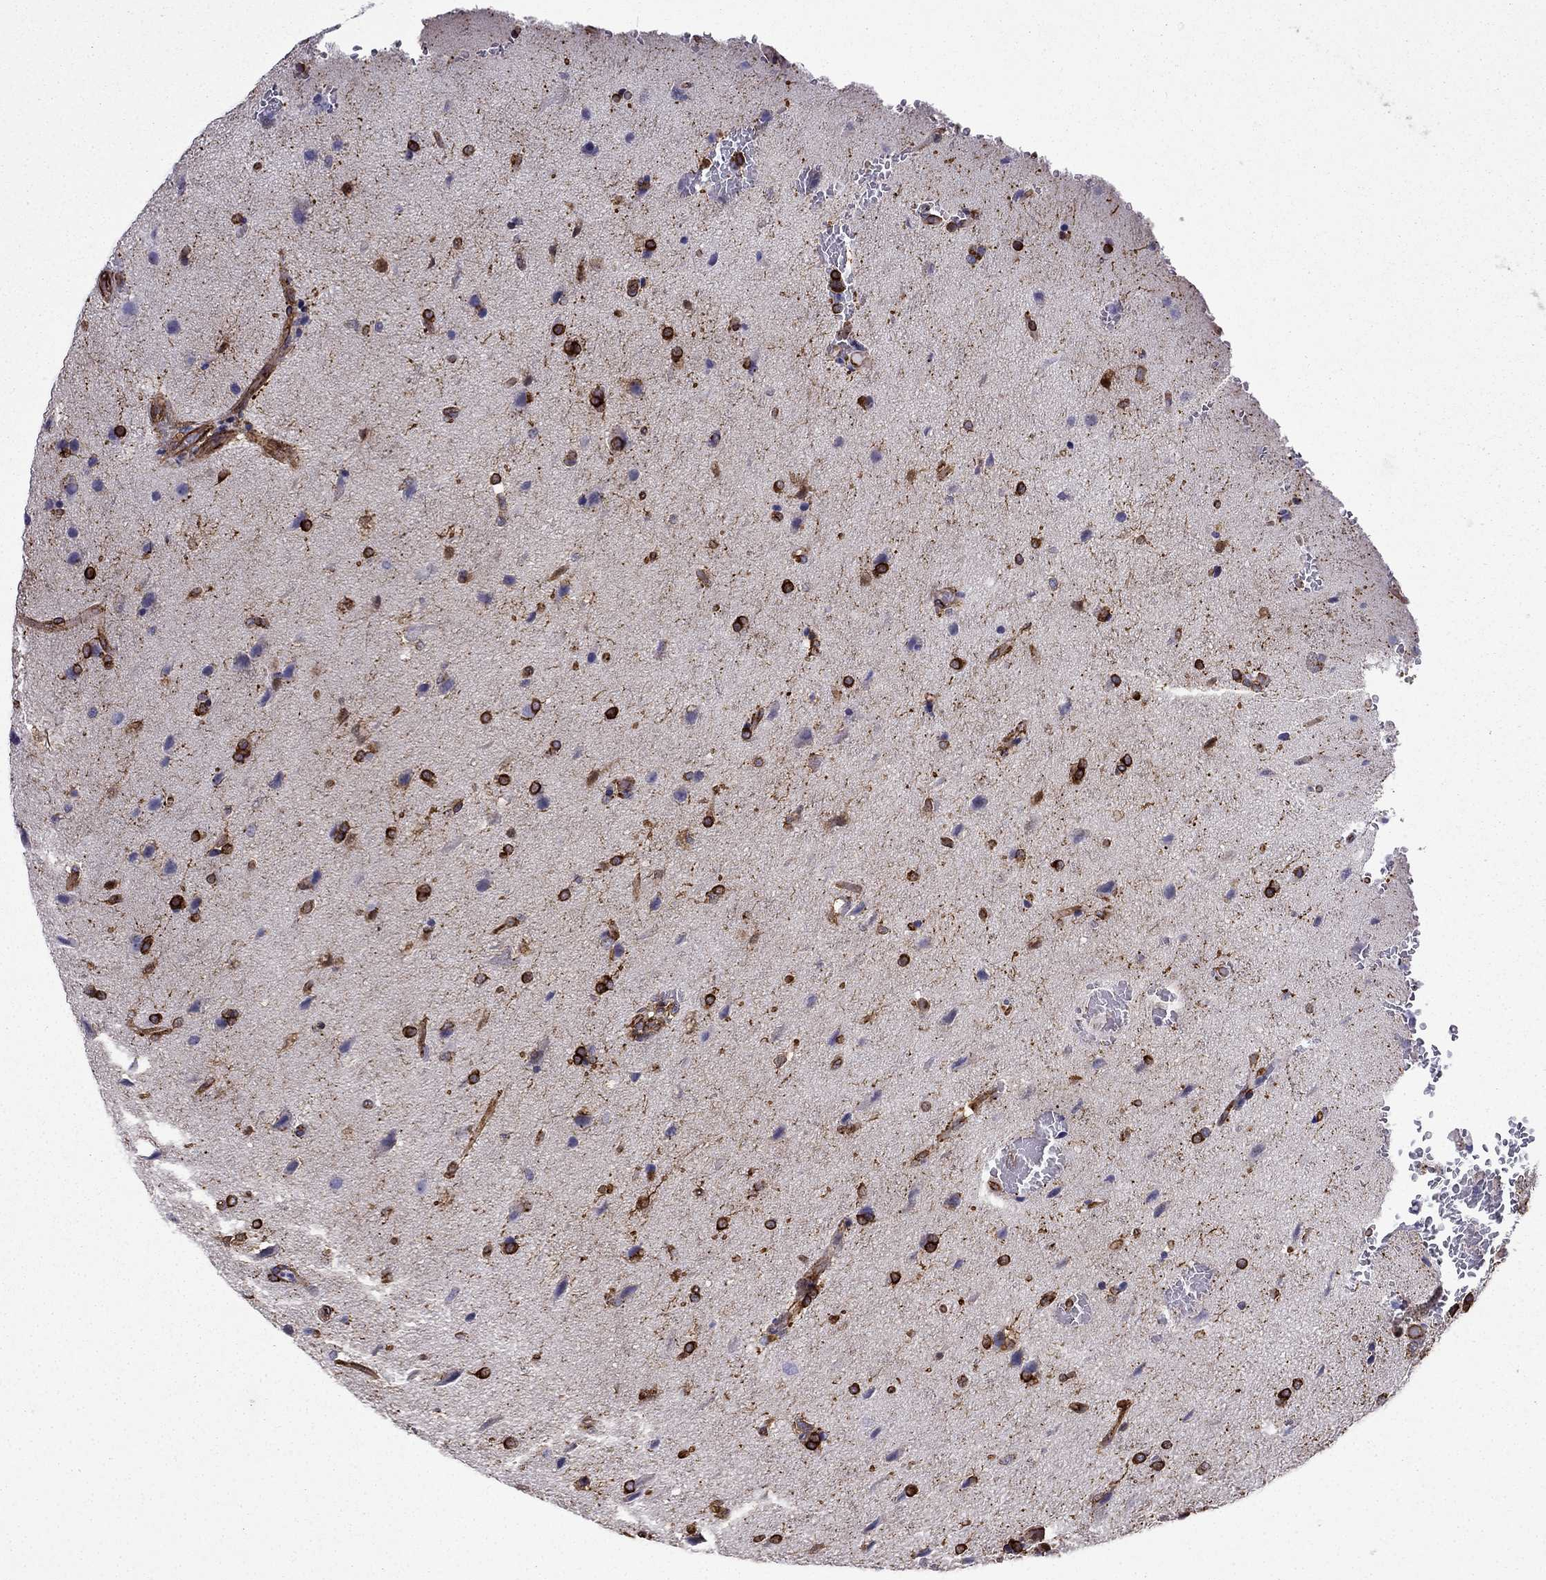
{"staining": {"intensity": "strong", "quantity": ">75%", "location": "cytoplasmic/membranous"}, "tissue": "glioma", "cell_type": "Tumor cells", "image_type": "cancer", "snomed": [{"axis": "morphology", "description": "Glioma, malignant, High grade"}, {"axis": "topography", "description": "Brain"}], "caption": "DAB immunohistochemical staining of human glioma exhibits strong cytoplasmic/membranous protein expression in approximately >75% of tumor cells.", "gene": "MAP4", "patient": {"sex": "male", "age": 68}}